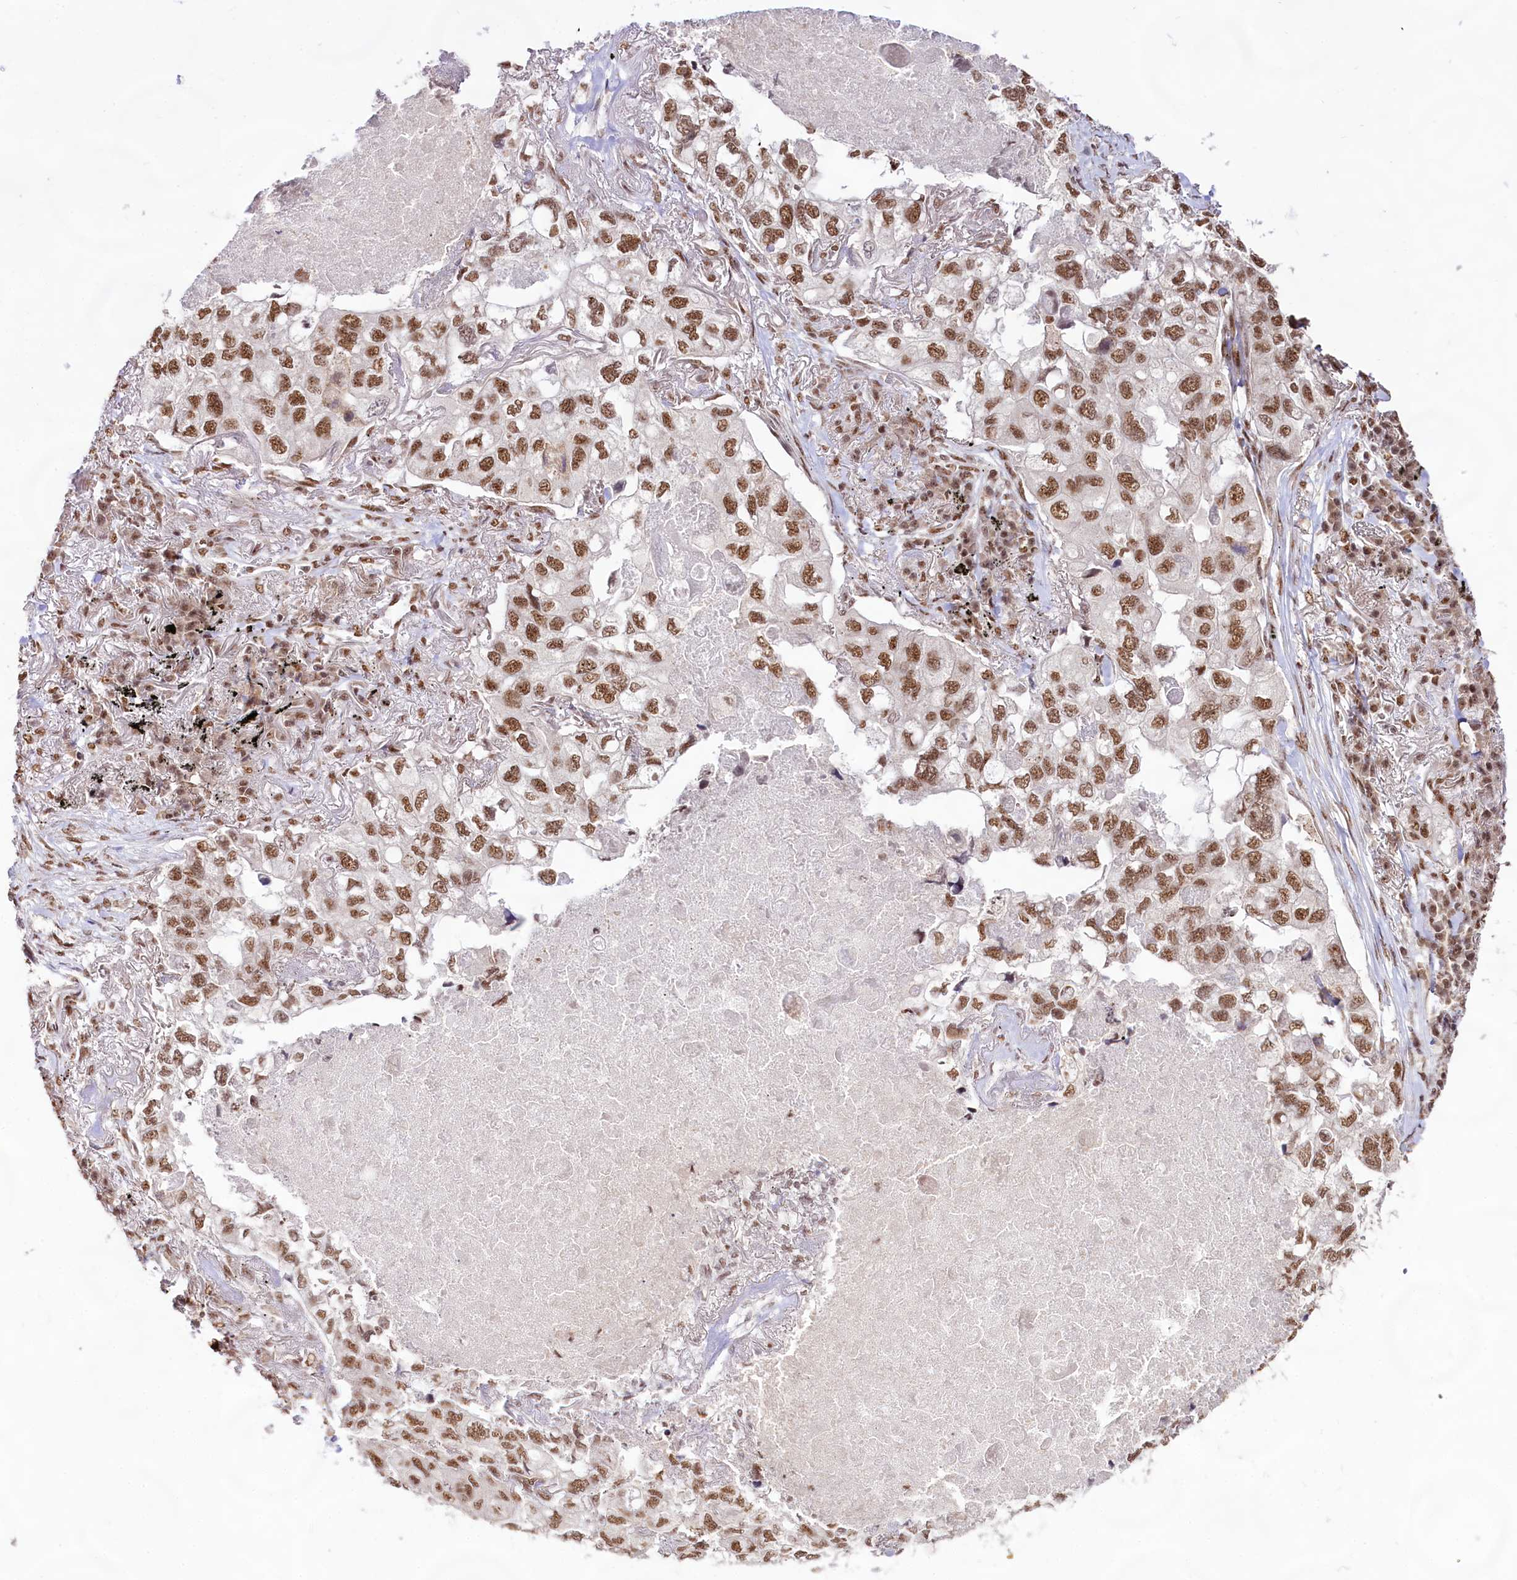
{"staining": {"intensity": "moderate", "quantity": ">75%", "location": "nuclear"}, "tissue": "lung cancer", "cell_type": "Tumor cells", "image_type": "cancer", "snomed": [{"axis": "morphology", "description": "Adenocarcinoma, NOS"}, {"axis": "topography", "description": "Lung"}], "caption": "This histopathology image shows IHC staining of human lung adenocarcinoma, with medium moderate nuclear expression in about >75% of tumor cells.", "gene": "HIRA", "patient": {"sex": "male", "age": 65}}